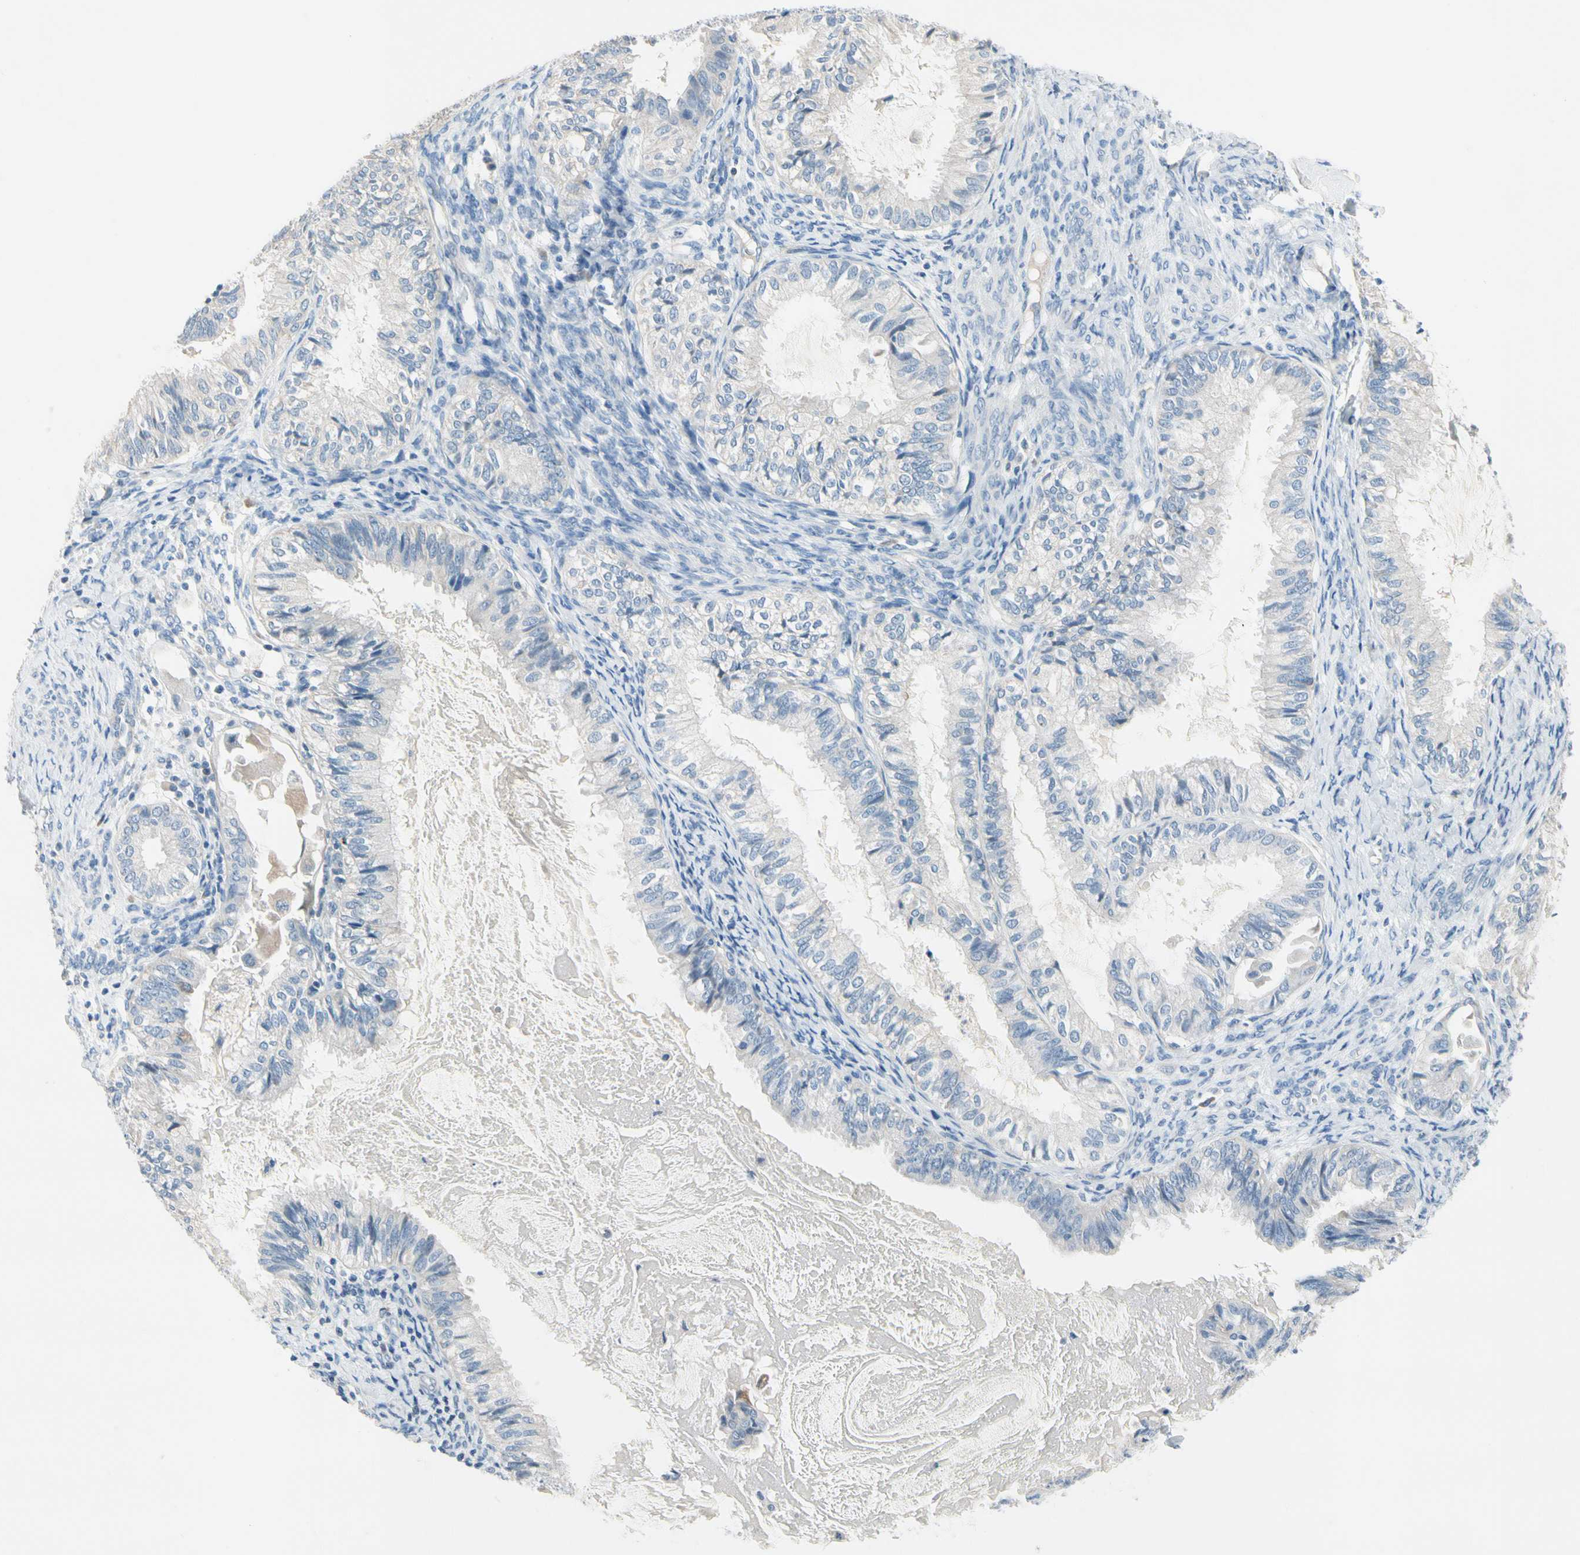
{"staining": {"intensity": "negative", "quantity": "none", "location": "none"}, "tissue": "cervical cancer", "cell_type": "Tumor cells", "image_type": "cancer", "snomed": [{"axis": "morphology", "description": "Normal tissue, NOS"}, {"axis": "morphology", "description": "Adenocarcinoma, NOS"}, {"axis": "topography", "description": "Cervix"}, {"axis": "topography", "description": "Endometrium"}], "caption": "Photomicrograph shows no significant protein expression in tumor cells of cervical adenocarcinoma.", "gene": "CKAP2", "patient": {"sex": "female", "age": 86}}